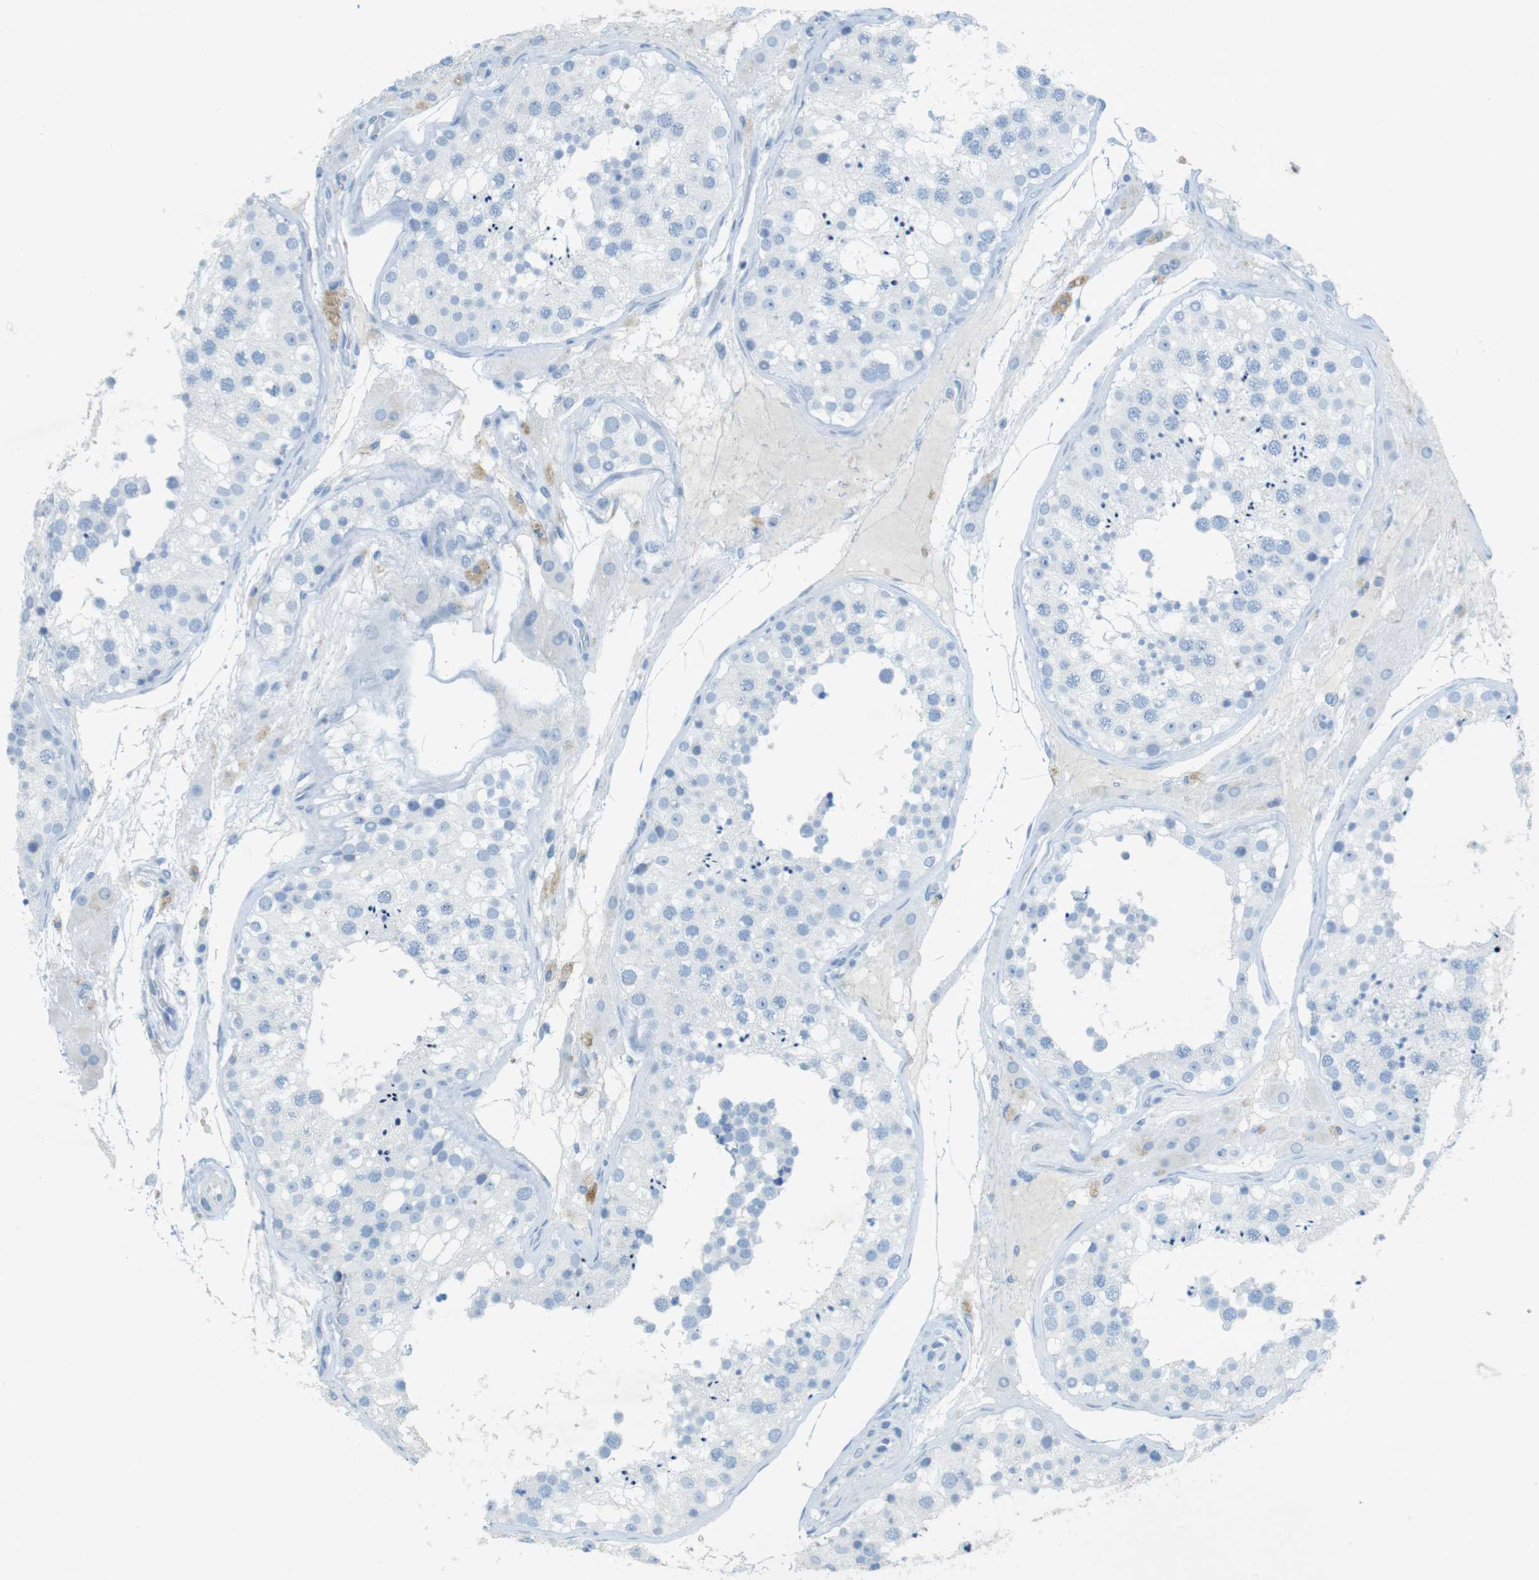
{"staining": {"intensity": "negative", "quantity": "none", "location": "none"}, "tissue": "testis", "cell_type": "Cells in seminiferous ducts", "image_type": "normal", "snomed": [{"axis": "morphology", "description": "Normal tissue, NOS"}, {"axis": "topography", "description": "Testis"}], "caption": "A micrograph of testis stained for a protein displays no brown staining in cells in seminiferous ducts. (Stains: DAB immunohistochemistry (IHC) with hematoxylin counter stain, Microscopy: brightfield microscopy at high magnification).", "gene": "CD320", "patient": {"sex": "male", "age": 26}}